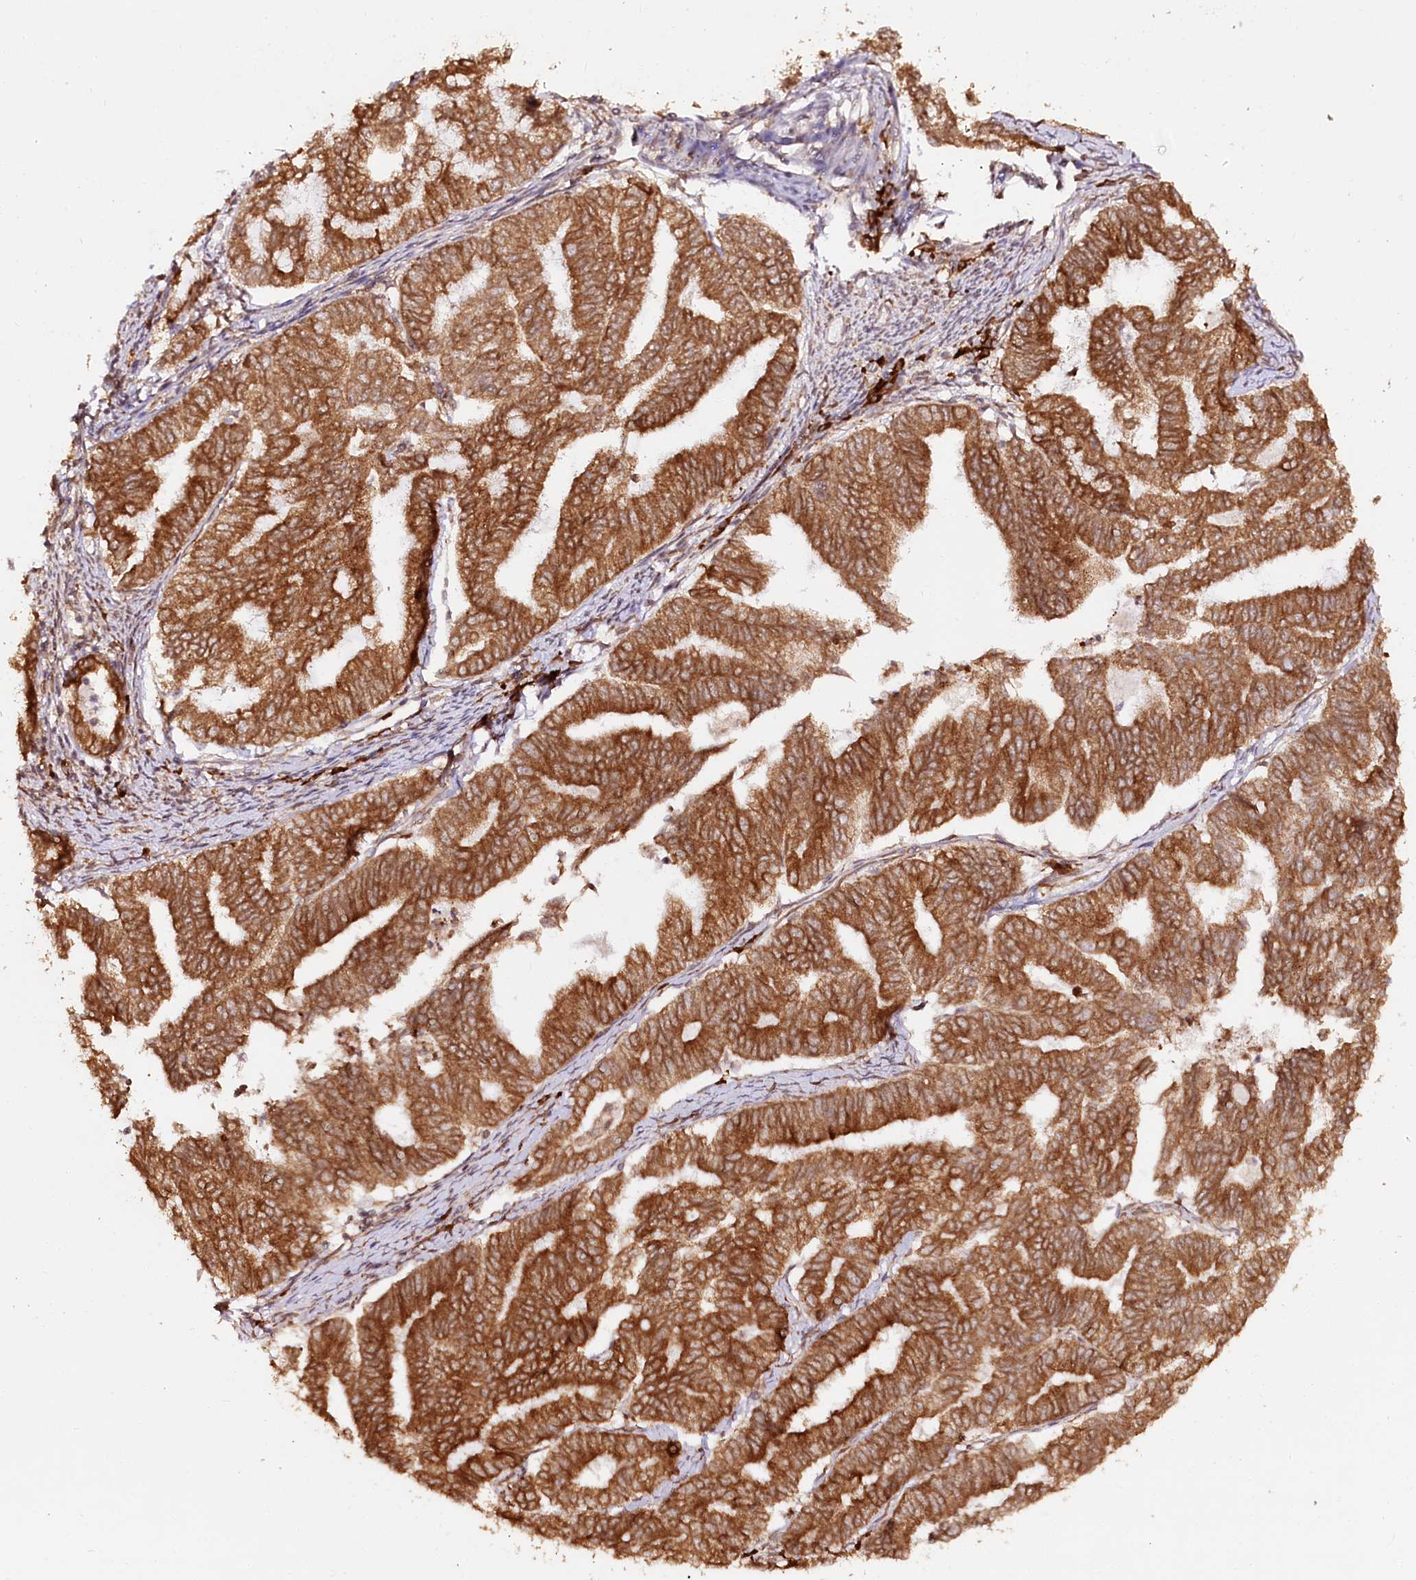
{"staining": {"intensity": "strong", "quantity": ">75%", "location": "cytoplasmic/membranous"}, "tissue": "endometrial cancer", "cell_type": "Tumor cells", "image_type": "cancer", "snomed": [{"axis": "morphology", "description": "Adenocarcinoma, NOS"}, {"axis": "topography", "description": "Endometrium"}], "caption": "A high-resolution histopathology image shows IHC staining of endometrial adenocarcinoma, which exhibits strong cytoplasmic/membranous expression in about >75% of tumor cells. The staining was performed using DAB (3,3'-diaminobenzidine) to visualize the protein expression in brown, while the nuclei were stained in blue with hematoxylin (Magnification: 20x).", "gene": "ENSG00000144785", "patient": {"sex": "female", "age": 79}}